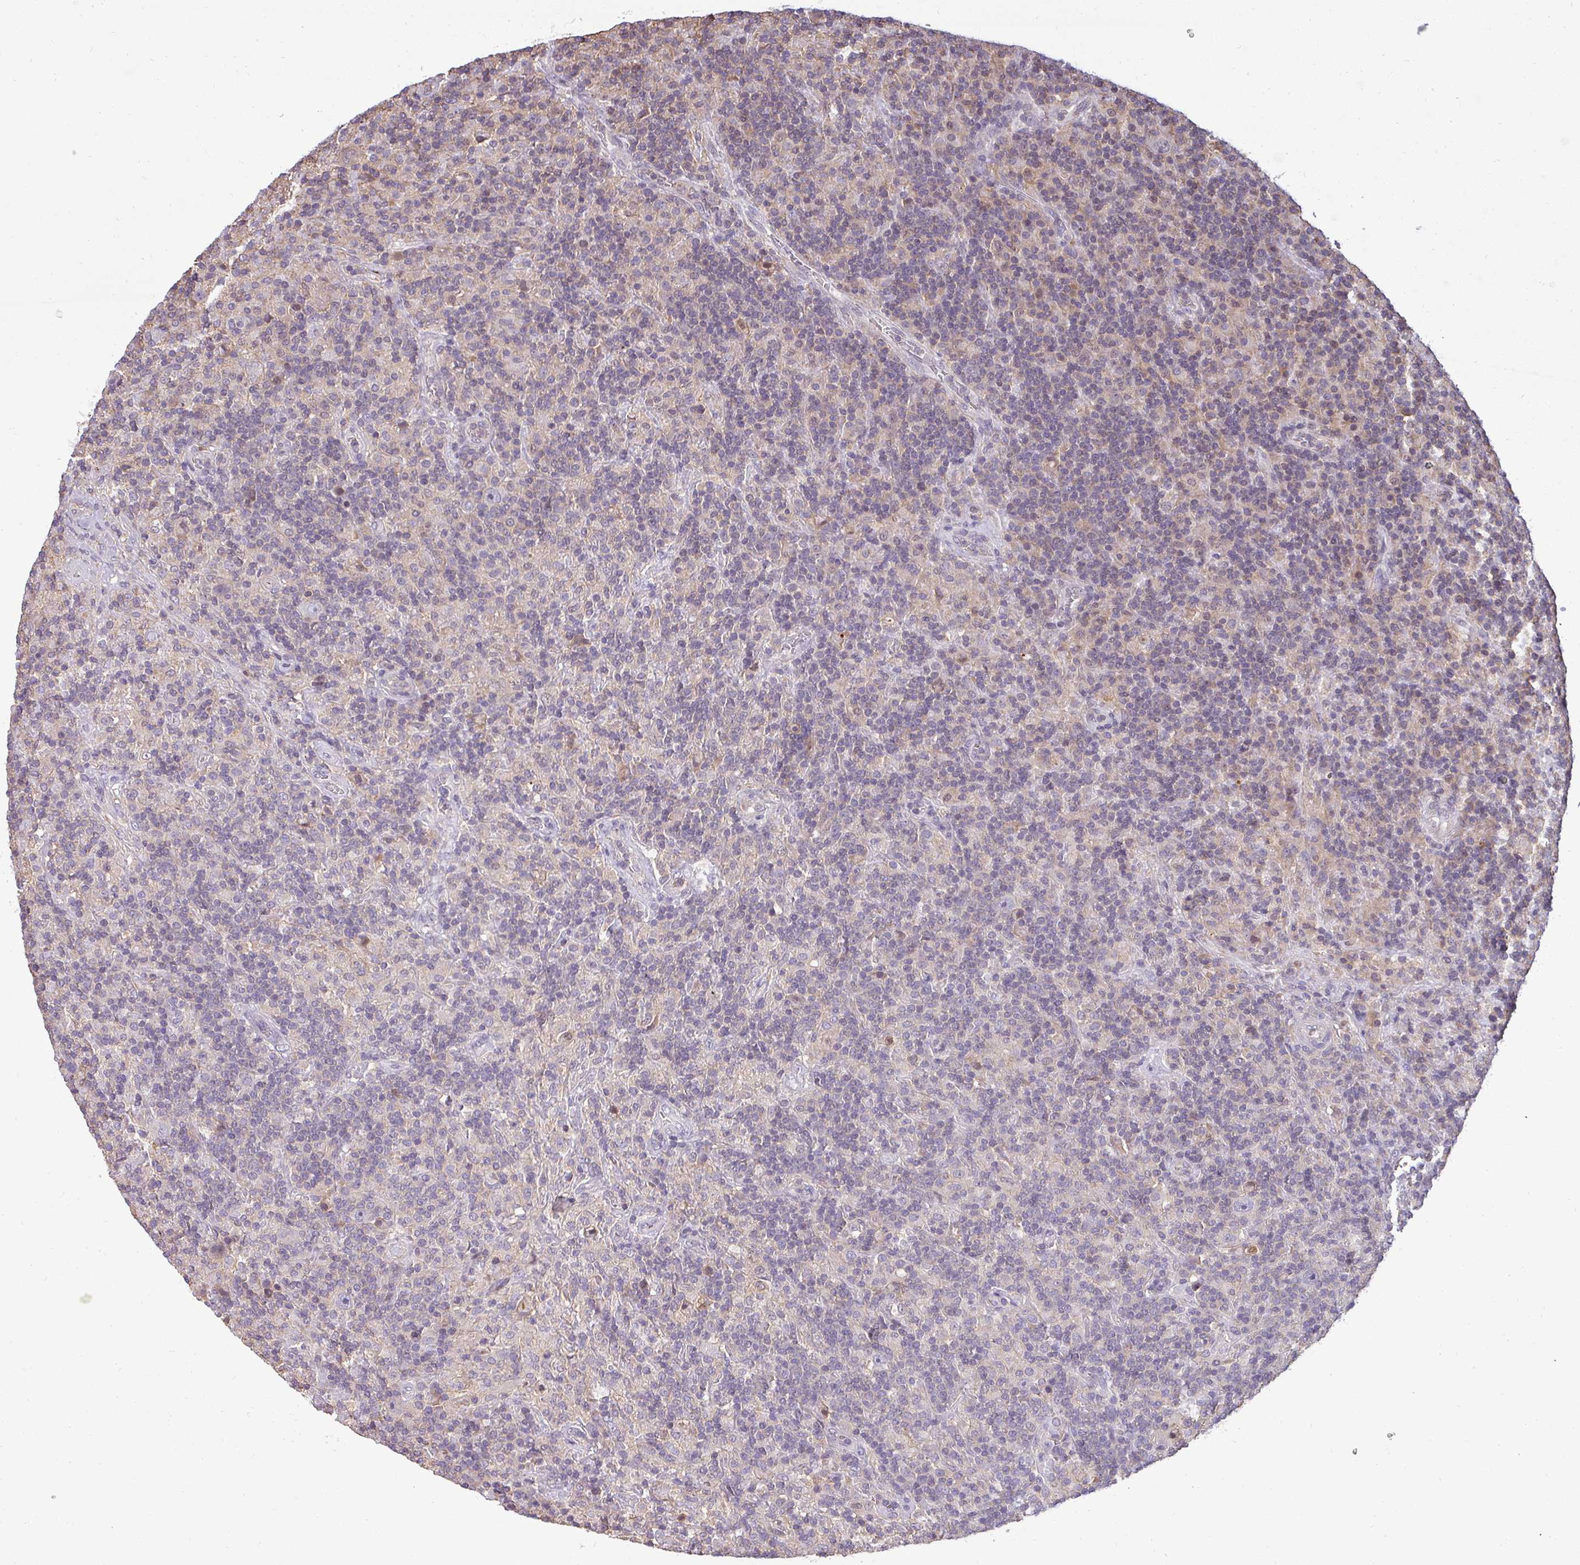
{"staining": {"intensity": "negative", "quantity": "none", "location": "none"}, "tissue": "lymphoma", "cell_type": "Tumor cells", "image_type": "cancer", "snomed": [{"axis": "morphology", "description": "Hodgkin's disease, NOS"}, {"axis": "topography", "description": "Lymph node"}], "caption": "DAB immunohistochemical staining of human lymphoma demonstrates no significant positivity in tumor cells. (DAB (3,3'-diaminobenzidine) immunohistochemistry visualized using brightfield microscopy, high magnification).", "gene": "ZNF835", "patient": {"sex": "male", "age": 70}}